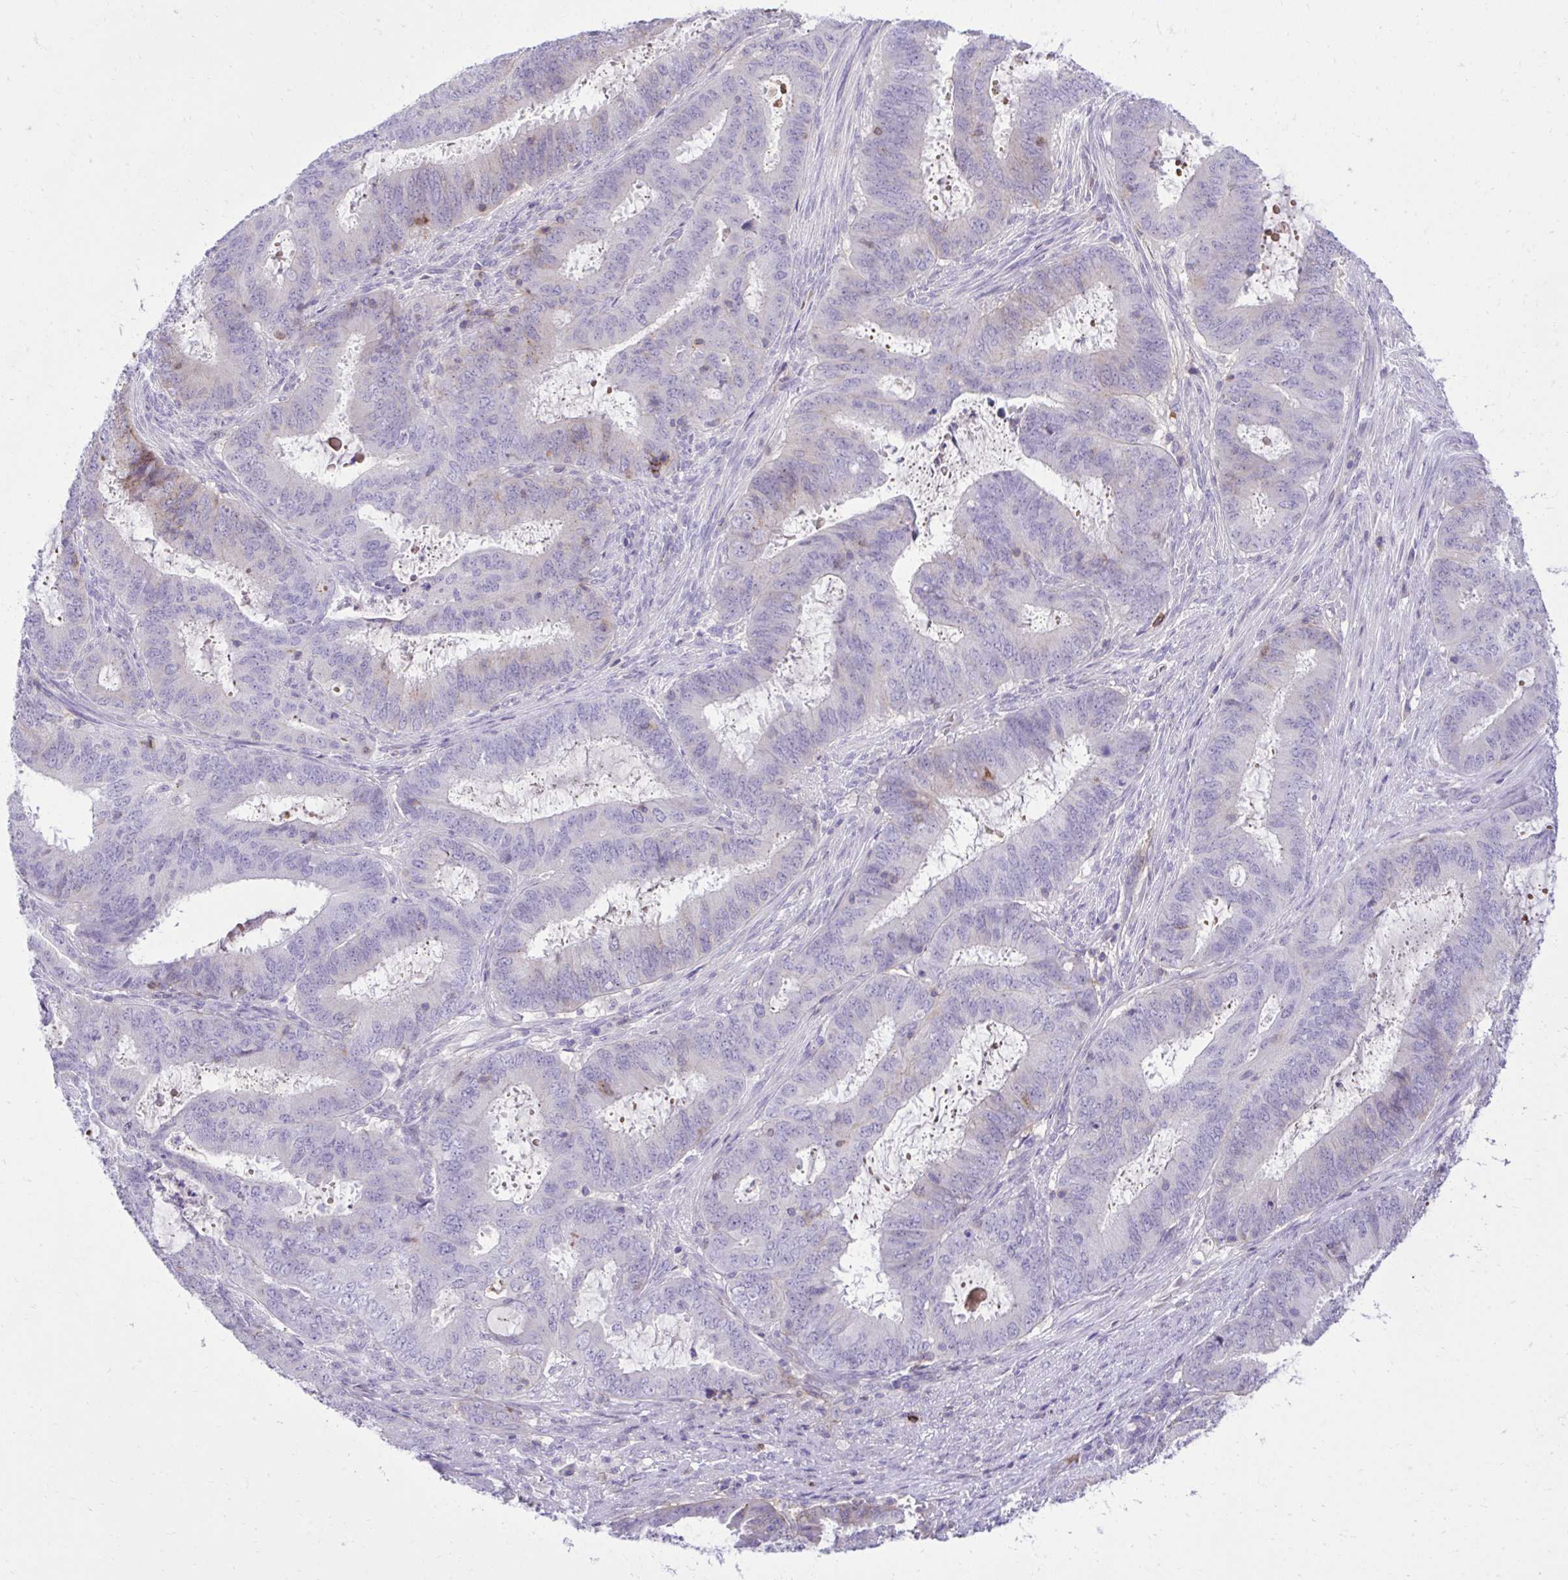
{"staining": {"intensity": "negative", "quantity": "none", "location": "none"}, "tissue": "endometrial cancer", "cell_type": "Tumor cells", "image_type": "cancer", "snomed": [{"axis": "morphology", "description": "Adenocarcinoma, NOS"}, {"axis": "topography", "description": "Endometrium"}], "caption": "High power microscopy histopathology image of an immunohistochemistry (IHC) image of adenocarcinoma (endometrial), revealing no significant staining in tumor cells.", "gene": "PITPNM3", "patient": {"sex": "female", "age": 51}}